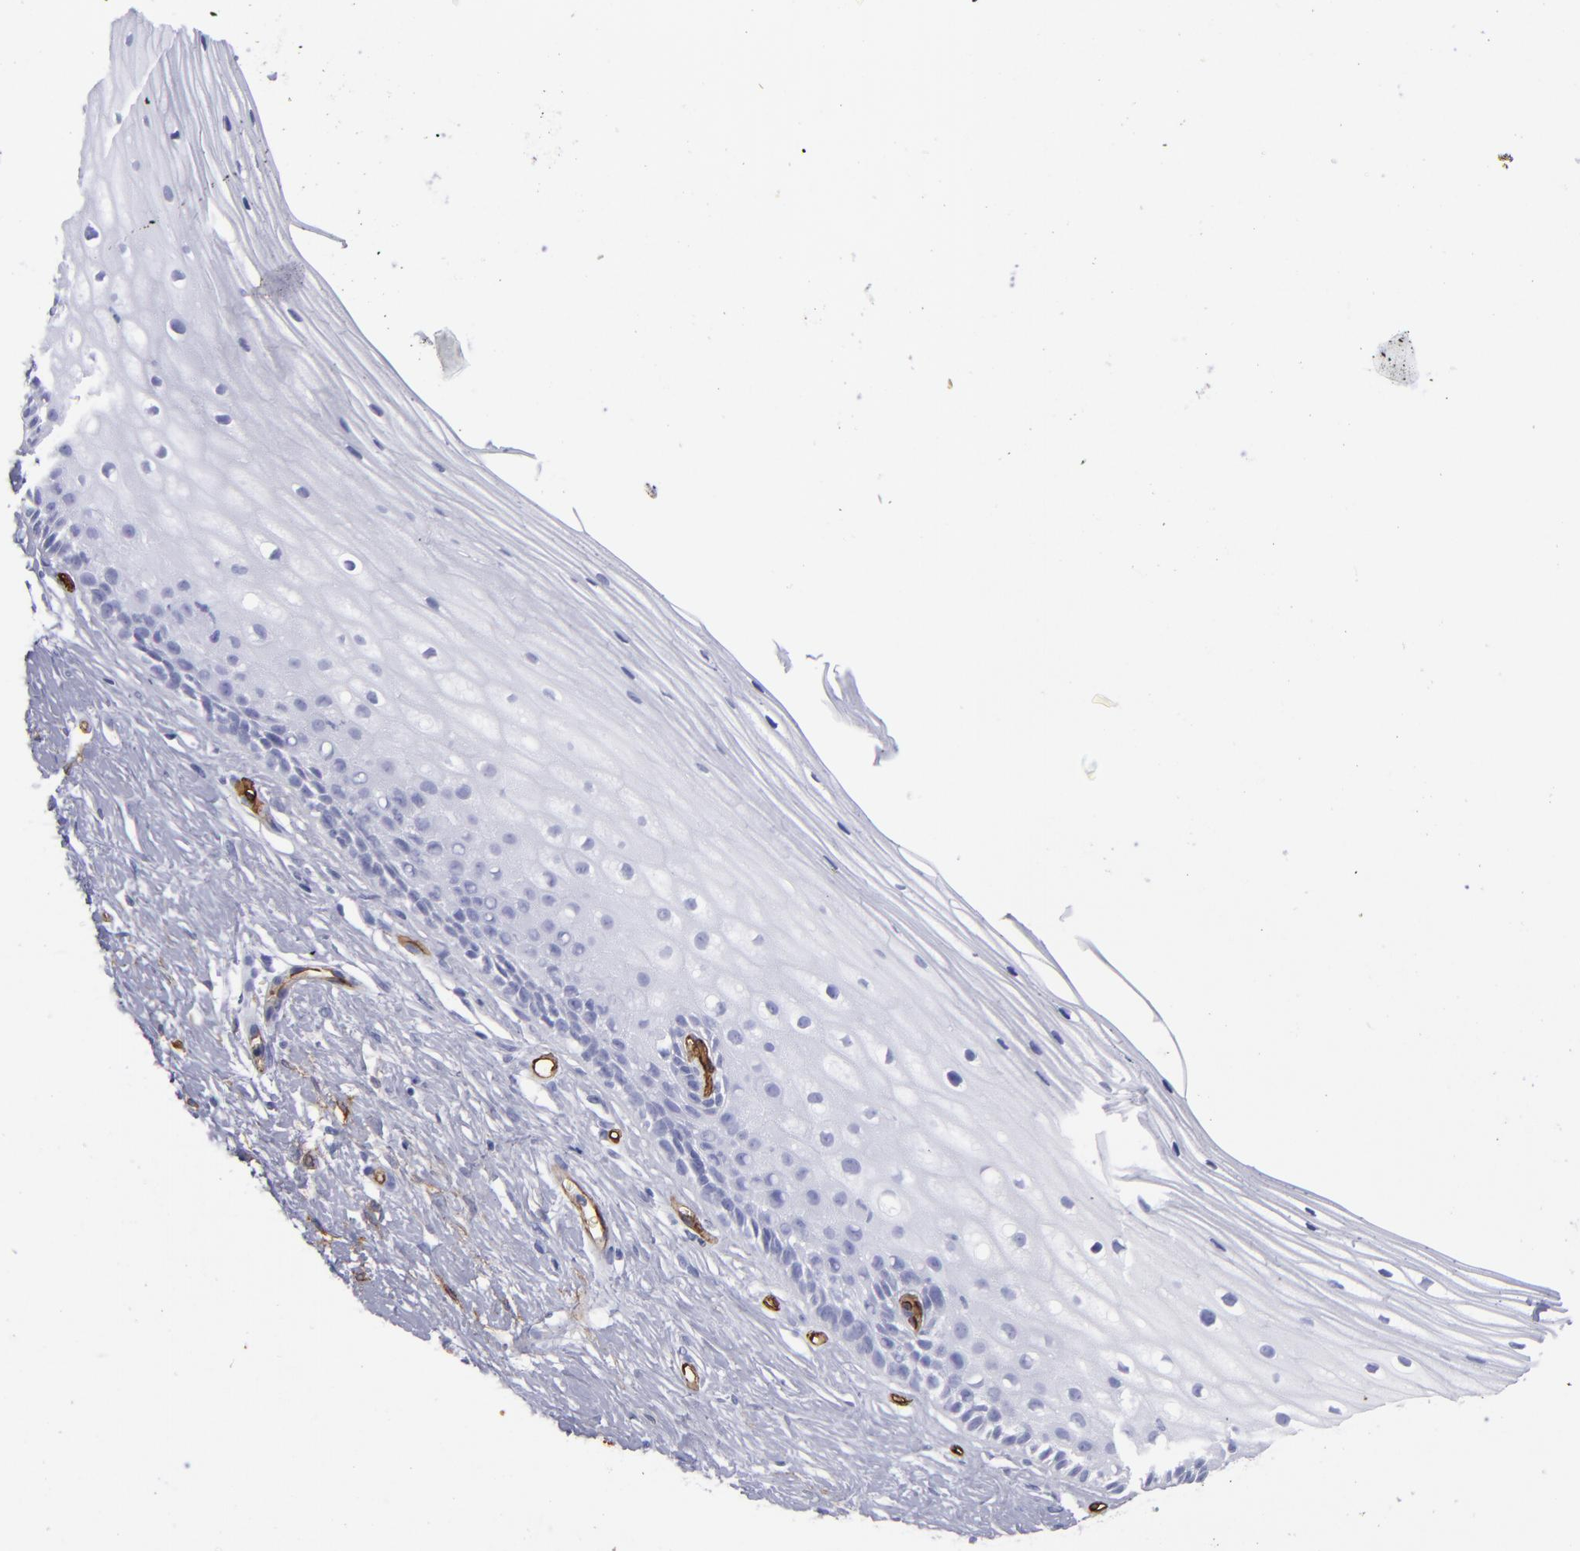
{"staining": {"intensity": "moderate", "quantity": "25%-75%", "location": "cytoplasmic/membranous"}, "tissue": "cervix", "cell_type": "Glandular cells", "image_type": "normal", "snomed": [{"axis": "morphology", "description": "Normal tissue, NOS"}, {"axis": "topography", "description": "Cervix"}], "caption": "Moderate cytoplasmic/membranous positivity is seen in approximately 25%-75% of glandular cells in benign cervix.", "gene": "ACE", "patient": {"sex": "female", "age": 40}}